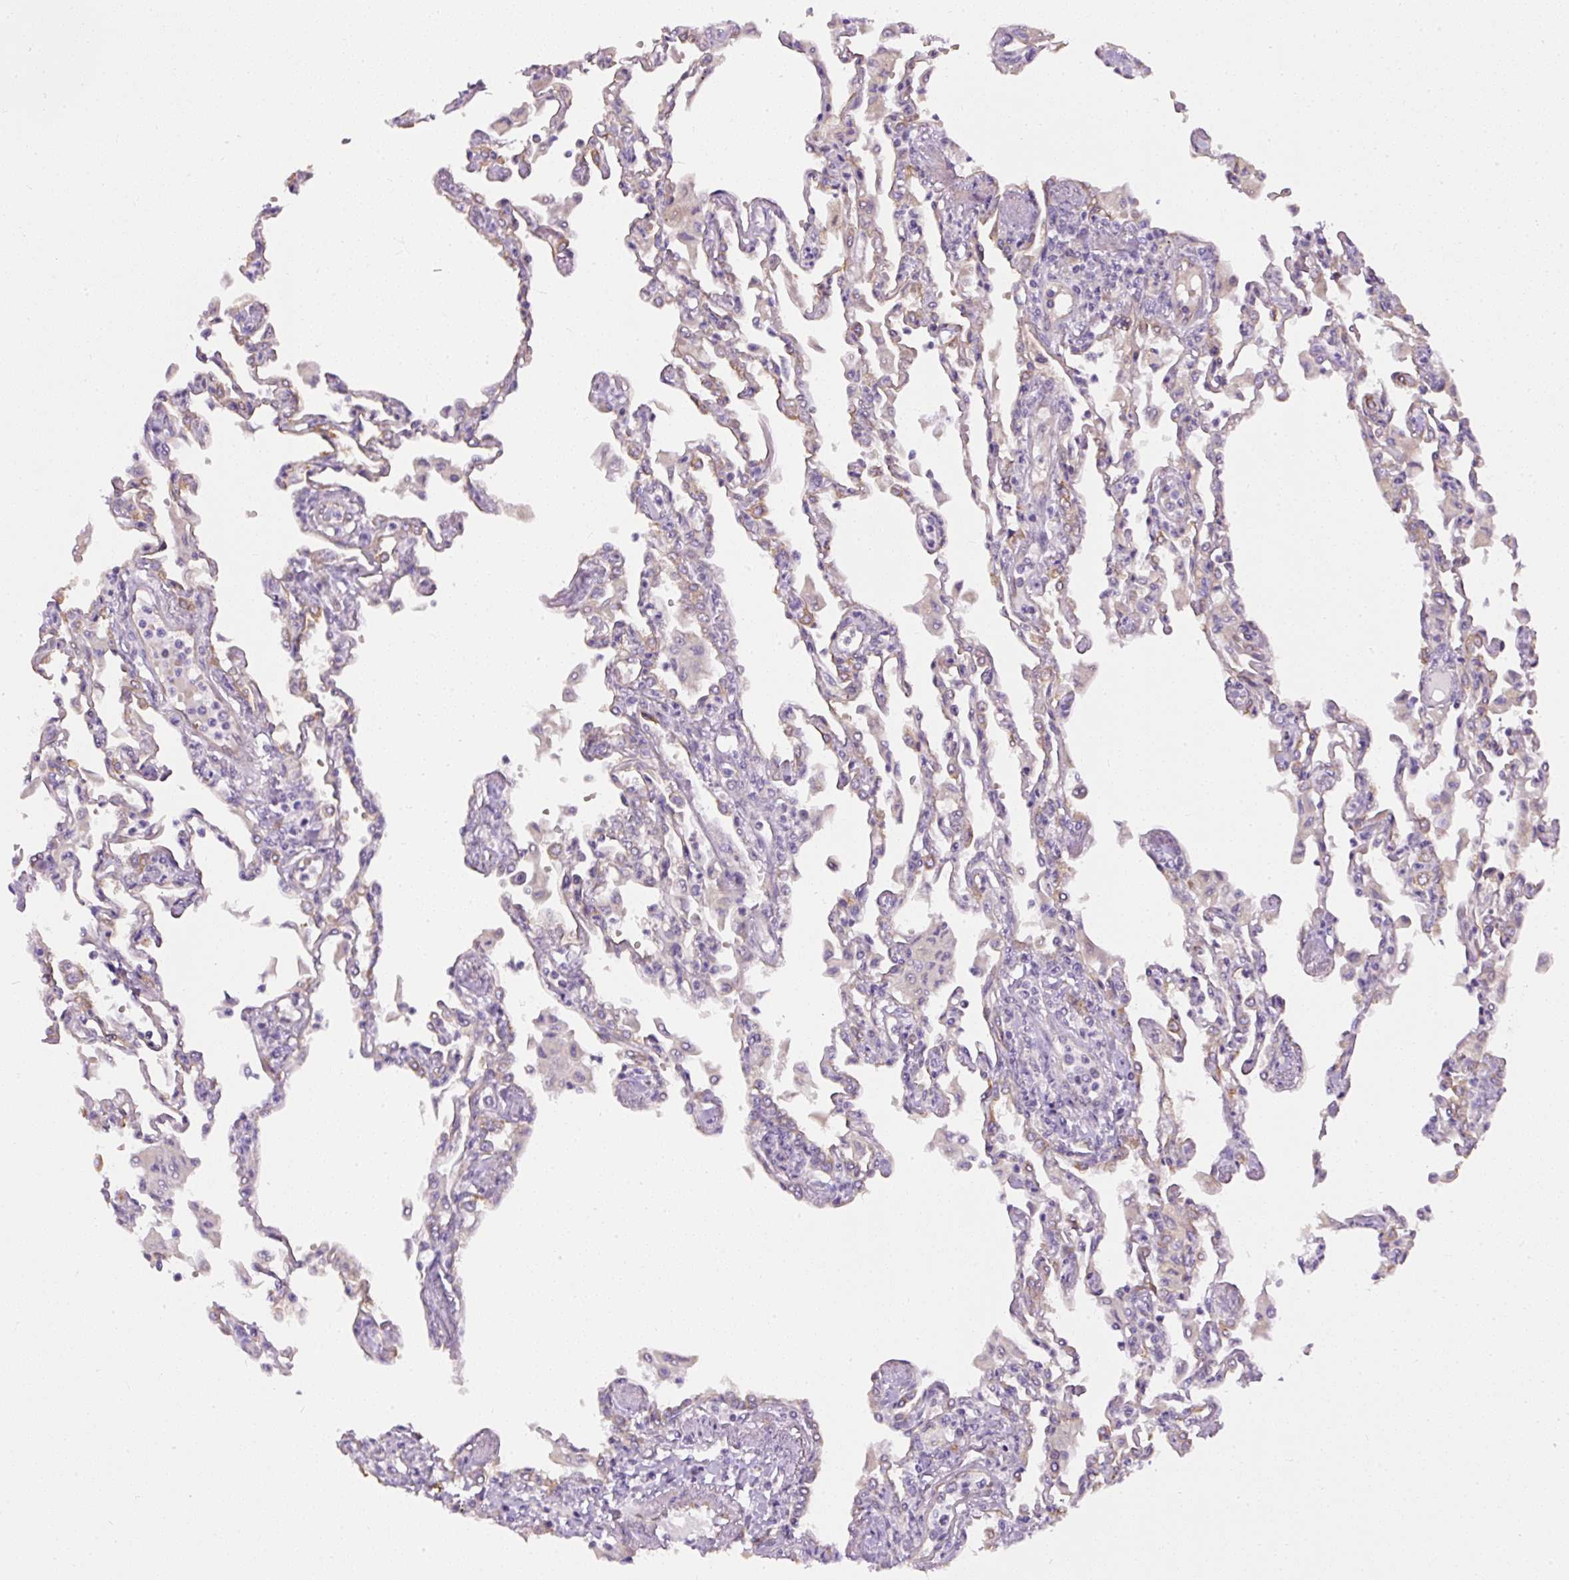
{"staining": {"intensity": "weak", "quantity": "25%-75%", "location": "cytoplasmic/membranous"}, "tissue": "lung", "cell_type": "Alveolar cells", "image_type": "normal", "snomed": [{"axis": "morphology", "description": "Normal tissue, NOS"}, {"axis": "topography", "description": "Bronchus"}, {"axis": "topography", "description": "Lung"}], "caption": "Immunohistochemical staining of normal lung displays low levels of weak cytoplasmic/membranous positivity in about 25%-75% of alveolar cells.", "gene": "FAM149A", "patient": {"sex": "female", "age": 49}}